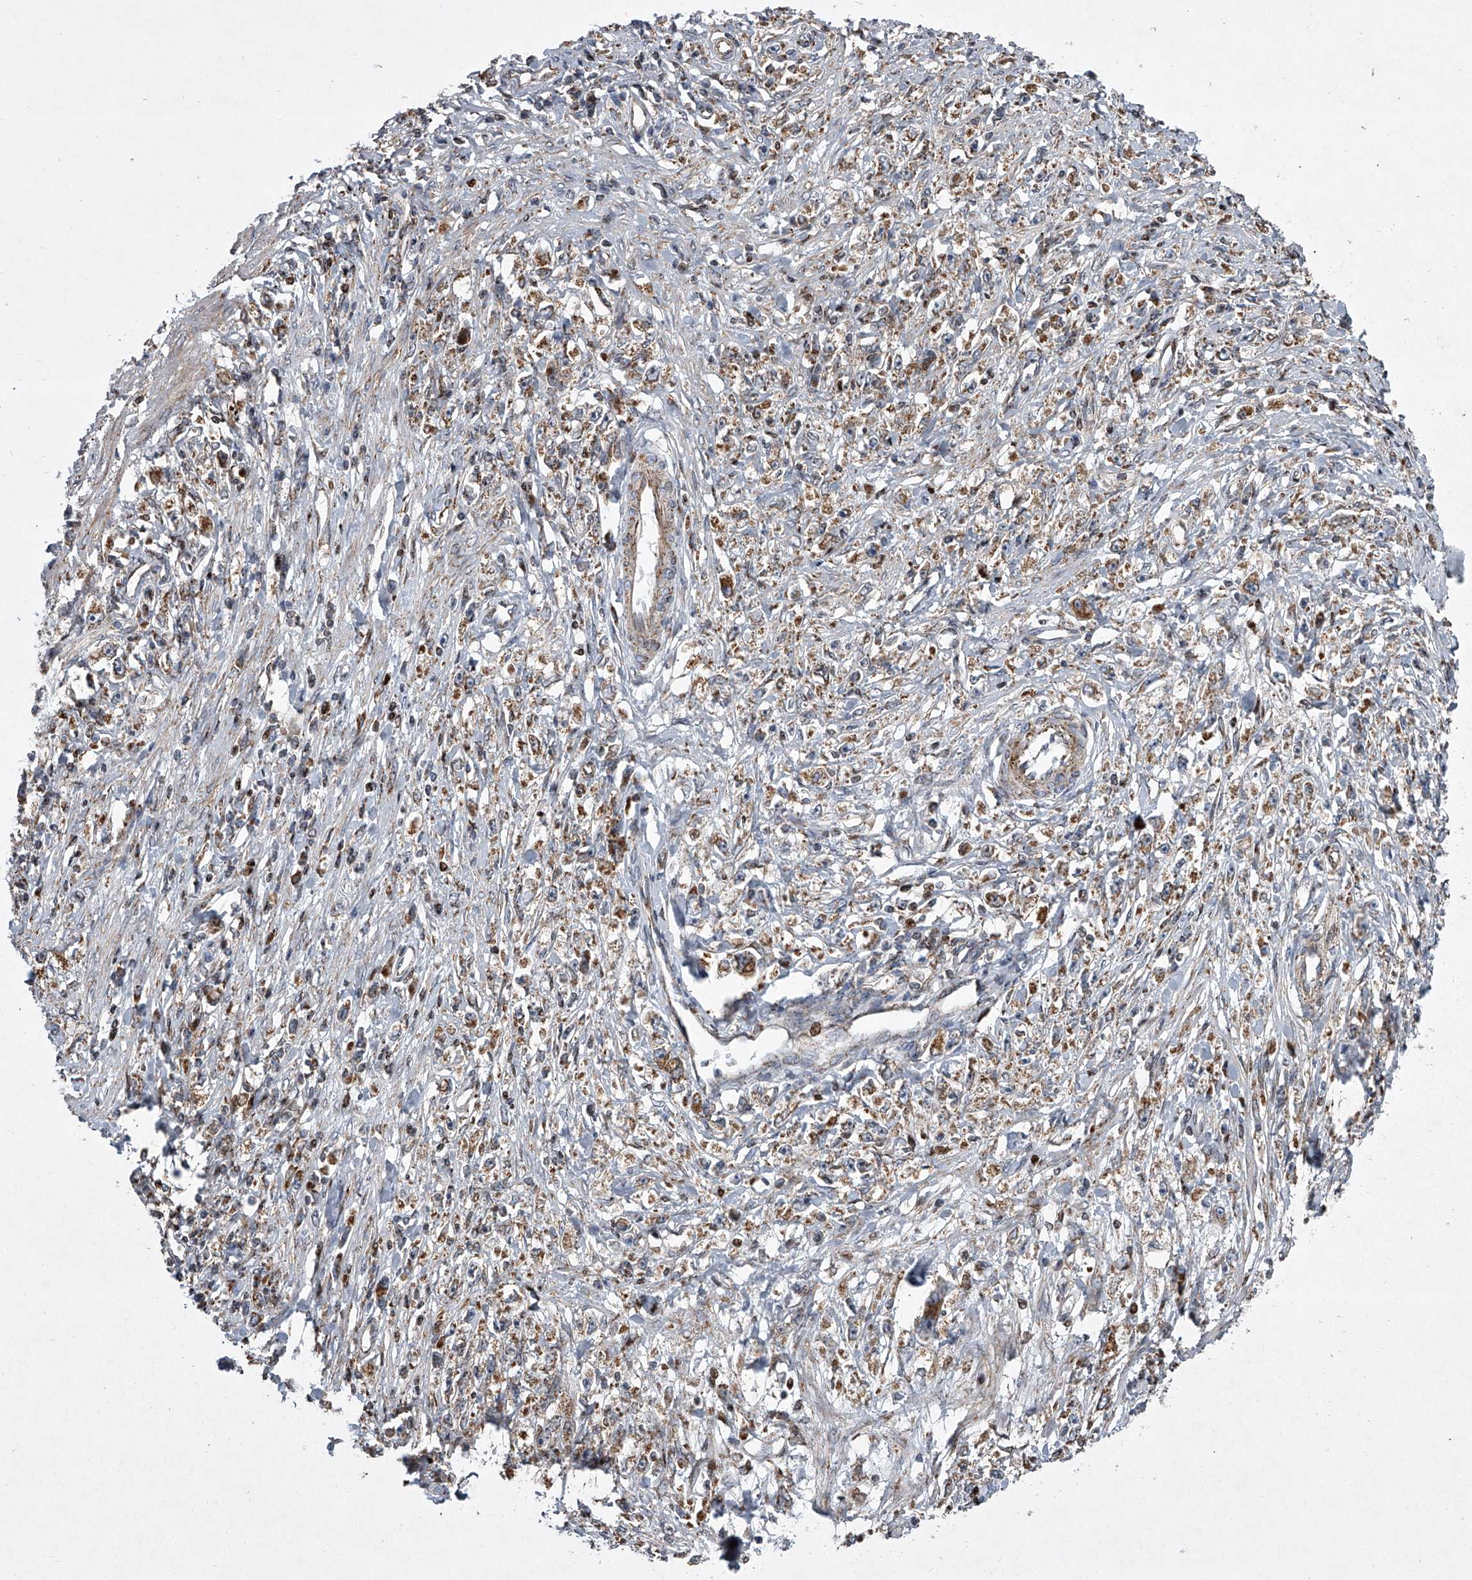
{"staining": {"intensity": "moderate", "quantity": ">75%", "location": "cytoplasmic/membranous"}, "tissue": "stomach cancer", "cell_type": "Tumor cells", "image_type": "cancer", "snomed": [{"axis": "morphology", "description": "Adenocarcinoma, NOS"}, {"axis": "topography", "description": "Stomach"}], "caption": "A medium amount of moderate cytoplasmic/membranous staining is appreciated in about >75% of tumor cells in stomach cancer (adenocarcinoma) tissue.", "gene": "STRADA", "patient": {"sex": "female", "age": 59}}